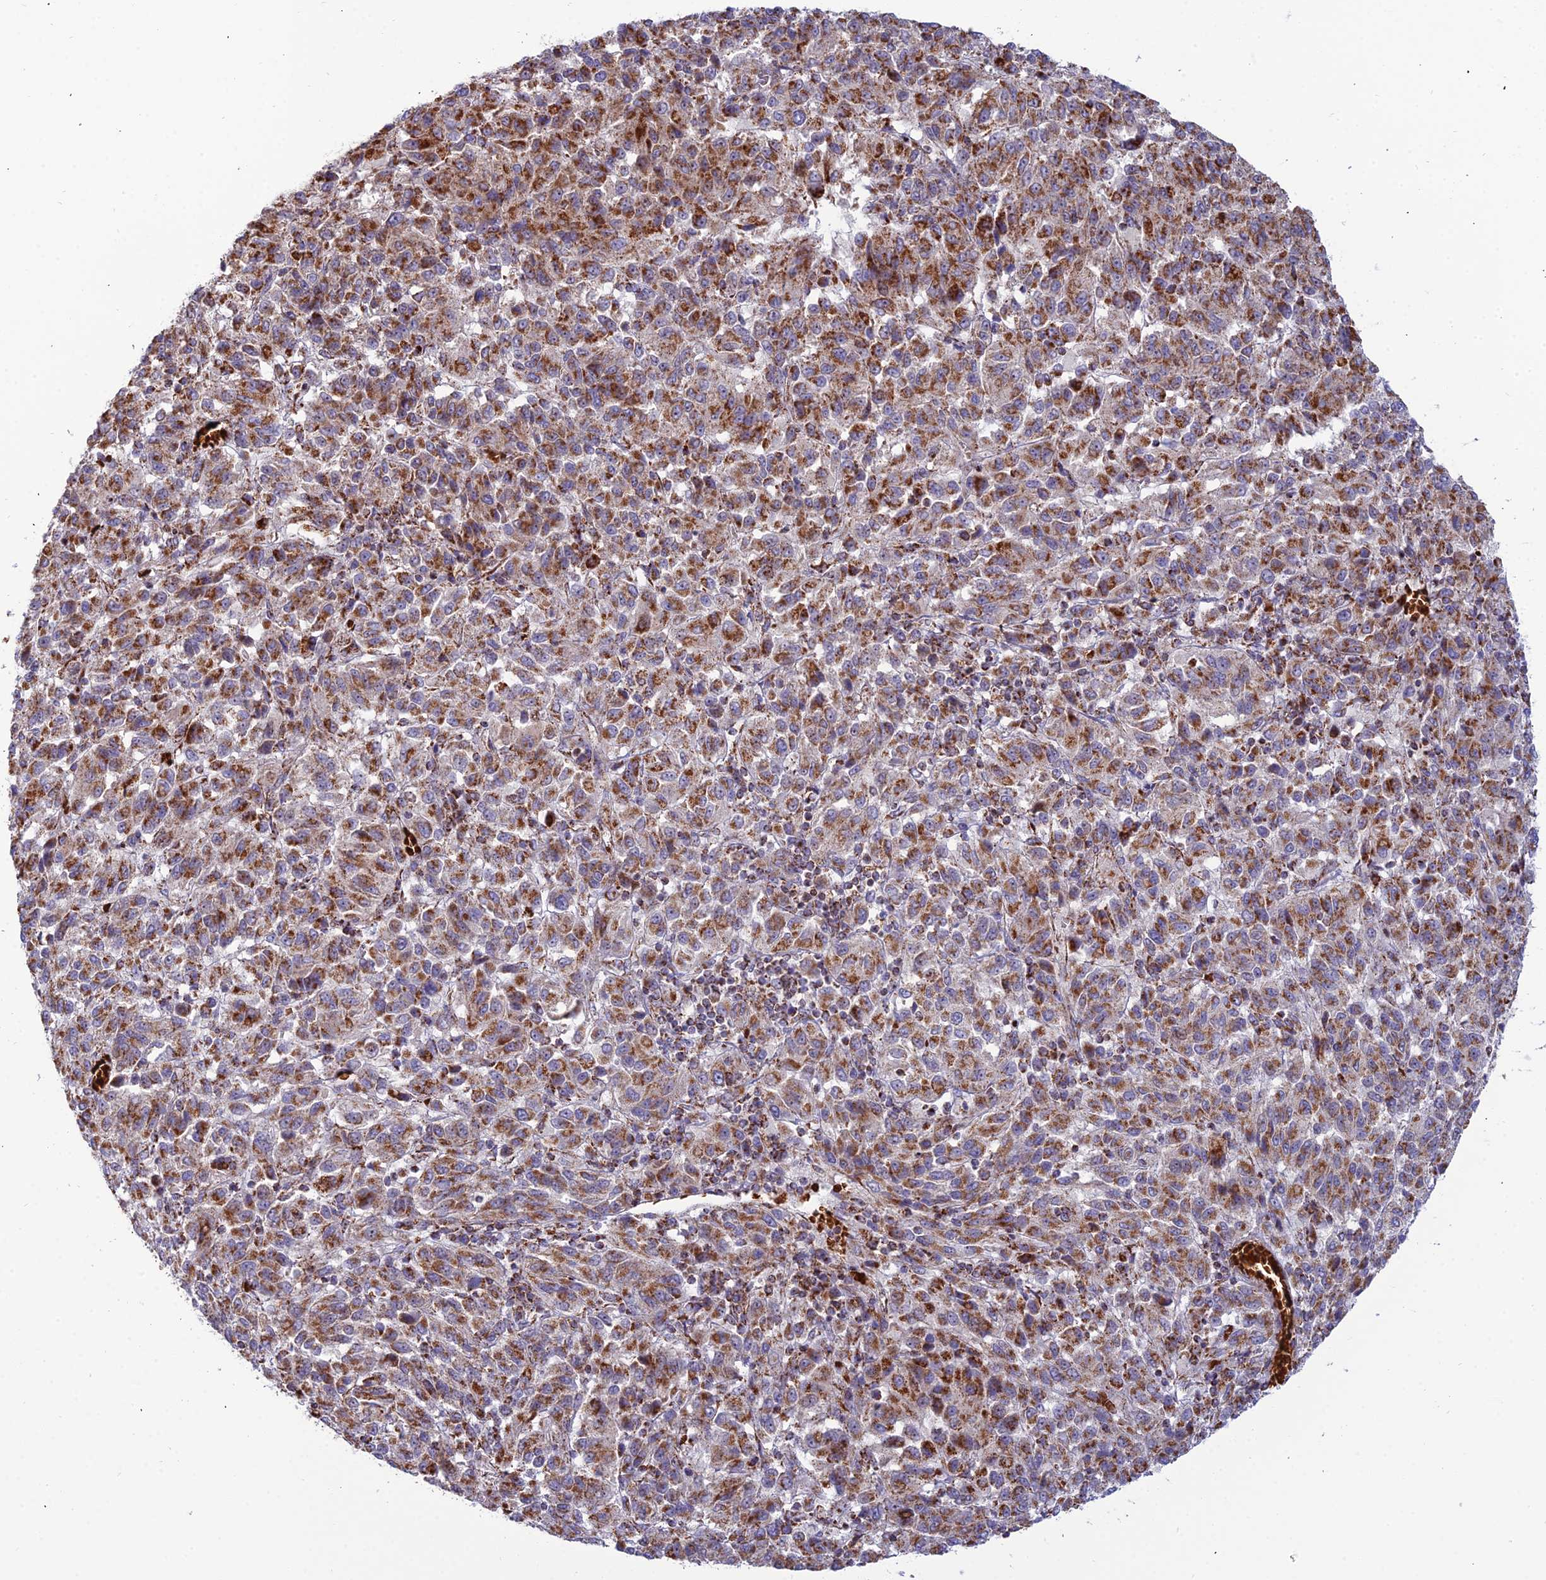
{"staining": {"intensity": "strong", "quantity": ">75%", "location": "cytoplasmic/membranous"}, "tissue": "melanoma", "cell_type": "Tumor cells", "image_type": "cancer", "snomed": [{"axis": "morphology", "description": "Malignant melanoma, Metastatic site"}, {"axis": "topography", "description": "Lung"}], "caption": "Immunohistochemistry (IHC) staining of melanoma, which displays high levels of strong cytoplasmic/membranous staining in about >75% of tumor cells indicating strong cytoplasmic/membranous protein expression. The staining was performed using DAB (brown) for protein detection and nuclei were counterstained in hematoxylin (blue).", "gene": "SLC35F4", "patient": {"sex": "male", "age": 64}}